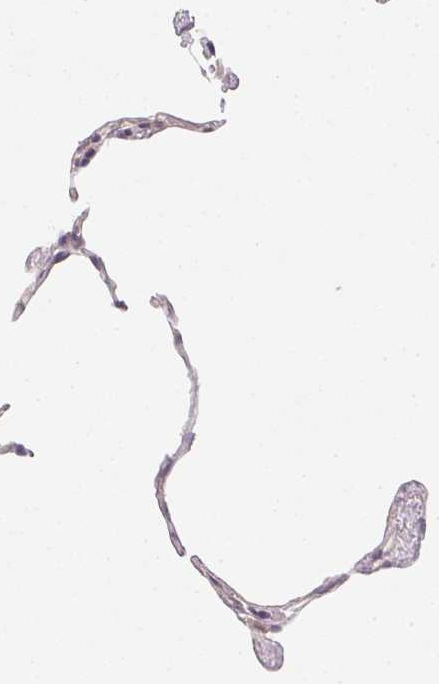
{"staining": {"intensity": "negative", "quantity": "none", "location": "none"}, "tissue": "lung", "cell_type": "Alveolar cells", "image_type": "normal", "snomed": [{"axis": "morphology", "description": "Normal tissue, NOS"}, {"axis": "topography", "description": "Lung"}], "caption": "Immunohistochemistry (IHC) image of benign lung: human lung stained with DAB exhibits no significant protein expression in alveolar cells.", "gene": "SOAT1", "patient": {"sex": "female", "age": 57}}